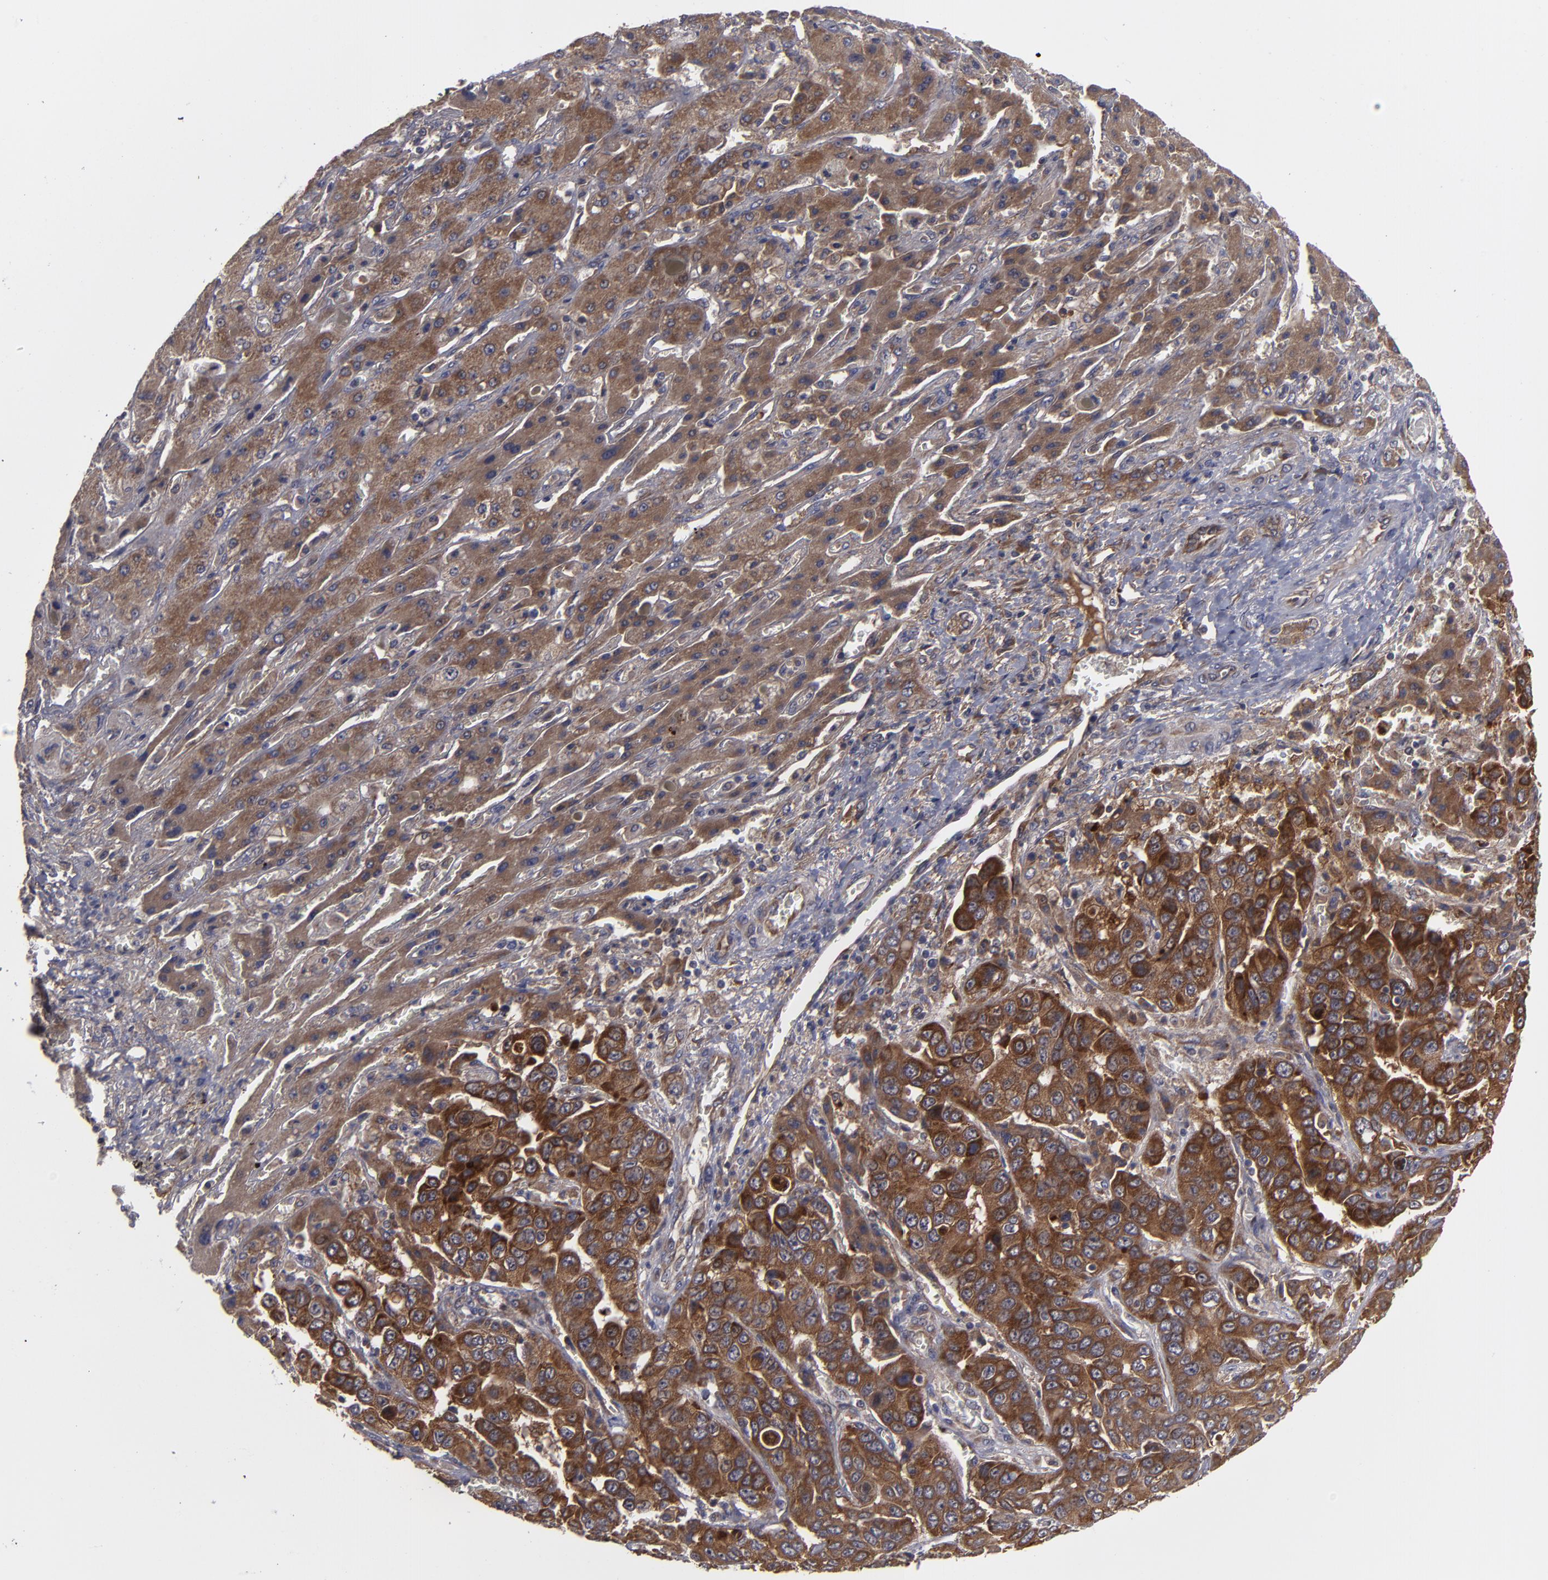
{"staining": {"intensity": "strong", "quantity": "25%-75%", "location": "cytoplasmic/membranous"}, "tissue": "liver cancer", "cell_type": "Tumor cells", "image_type": "cancer", "snomed": [{"axis": "morphology", "description": "Cholangiocarcinoma"}, {"axis": "topography", "description": "Liver"}], "caption": "About 25%-75% of tumor cells in liver cholangiocarcinoma show strong cytoplasmic/membranous protein positivity as visualized by brown immunohistochemical staining.", "gene": "BMP6", "patient": {"sex": "female", "age": 52}}